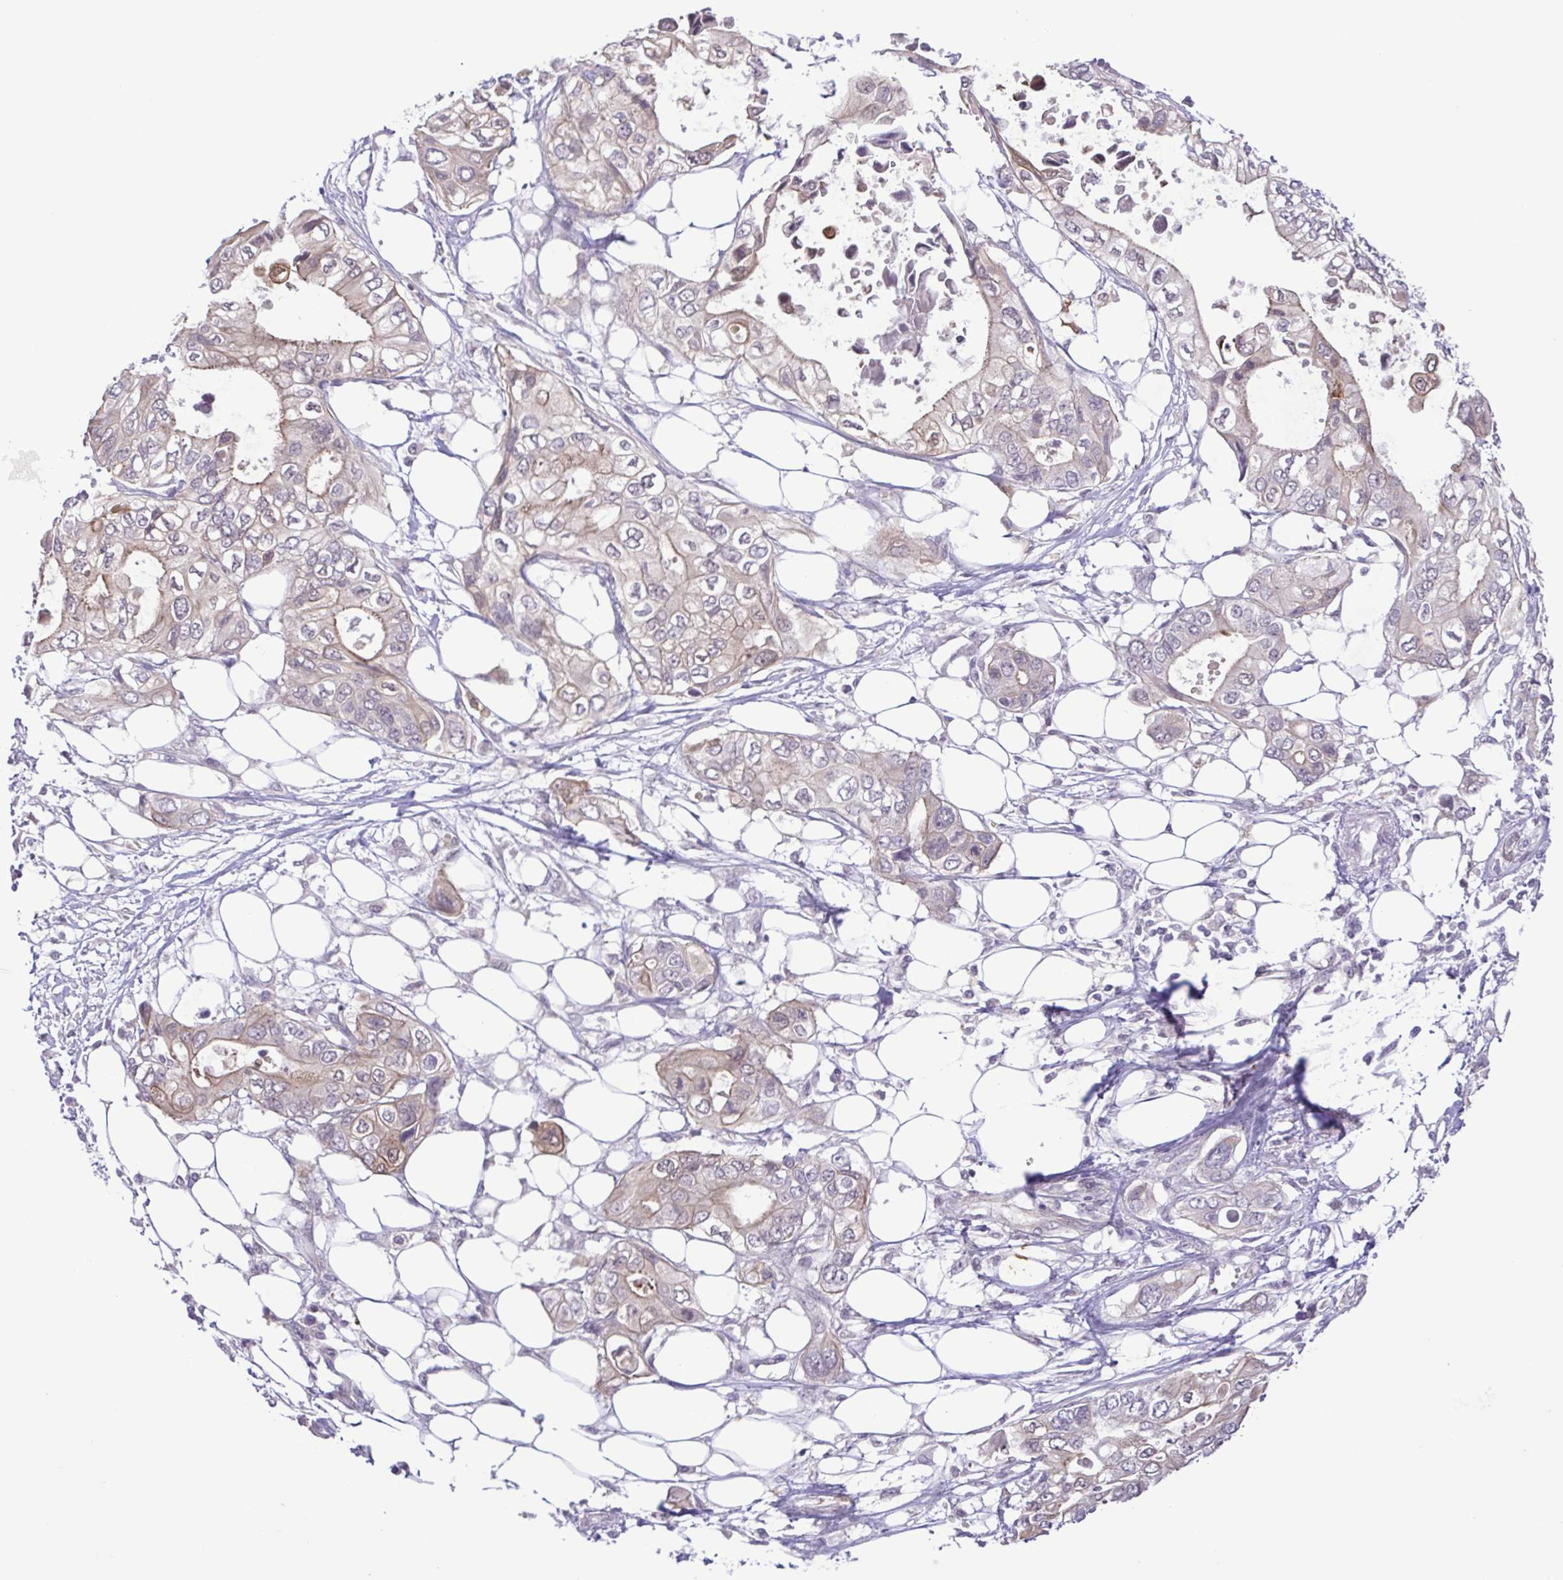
{"staining": {"intensity": "weak", "quantity": "25%-75%", "location": "cytoplasmic/membranous"}, "tissue": "pancreatic cancer", "cell_type": "Tumor cells", "image_type": "cancer", "snomed": [{"axis": "morphology", "description": "Adenocarcinoma, NOS"}, {"axis": "topography", "description": "Pancreas"}], "caption": "Protein staining of pancreatic adenocarcinoma tissue displays weak cytoplasmic/membranous positivity in approximately 25%-75% of tumor cells.", "gene": "IL1RN", "patient": {"sex": "female", "age": 63}}